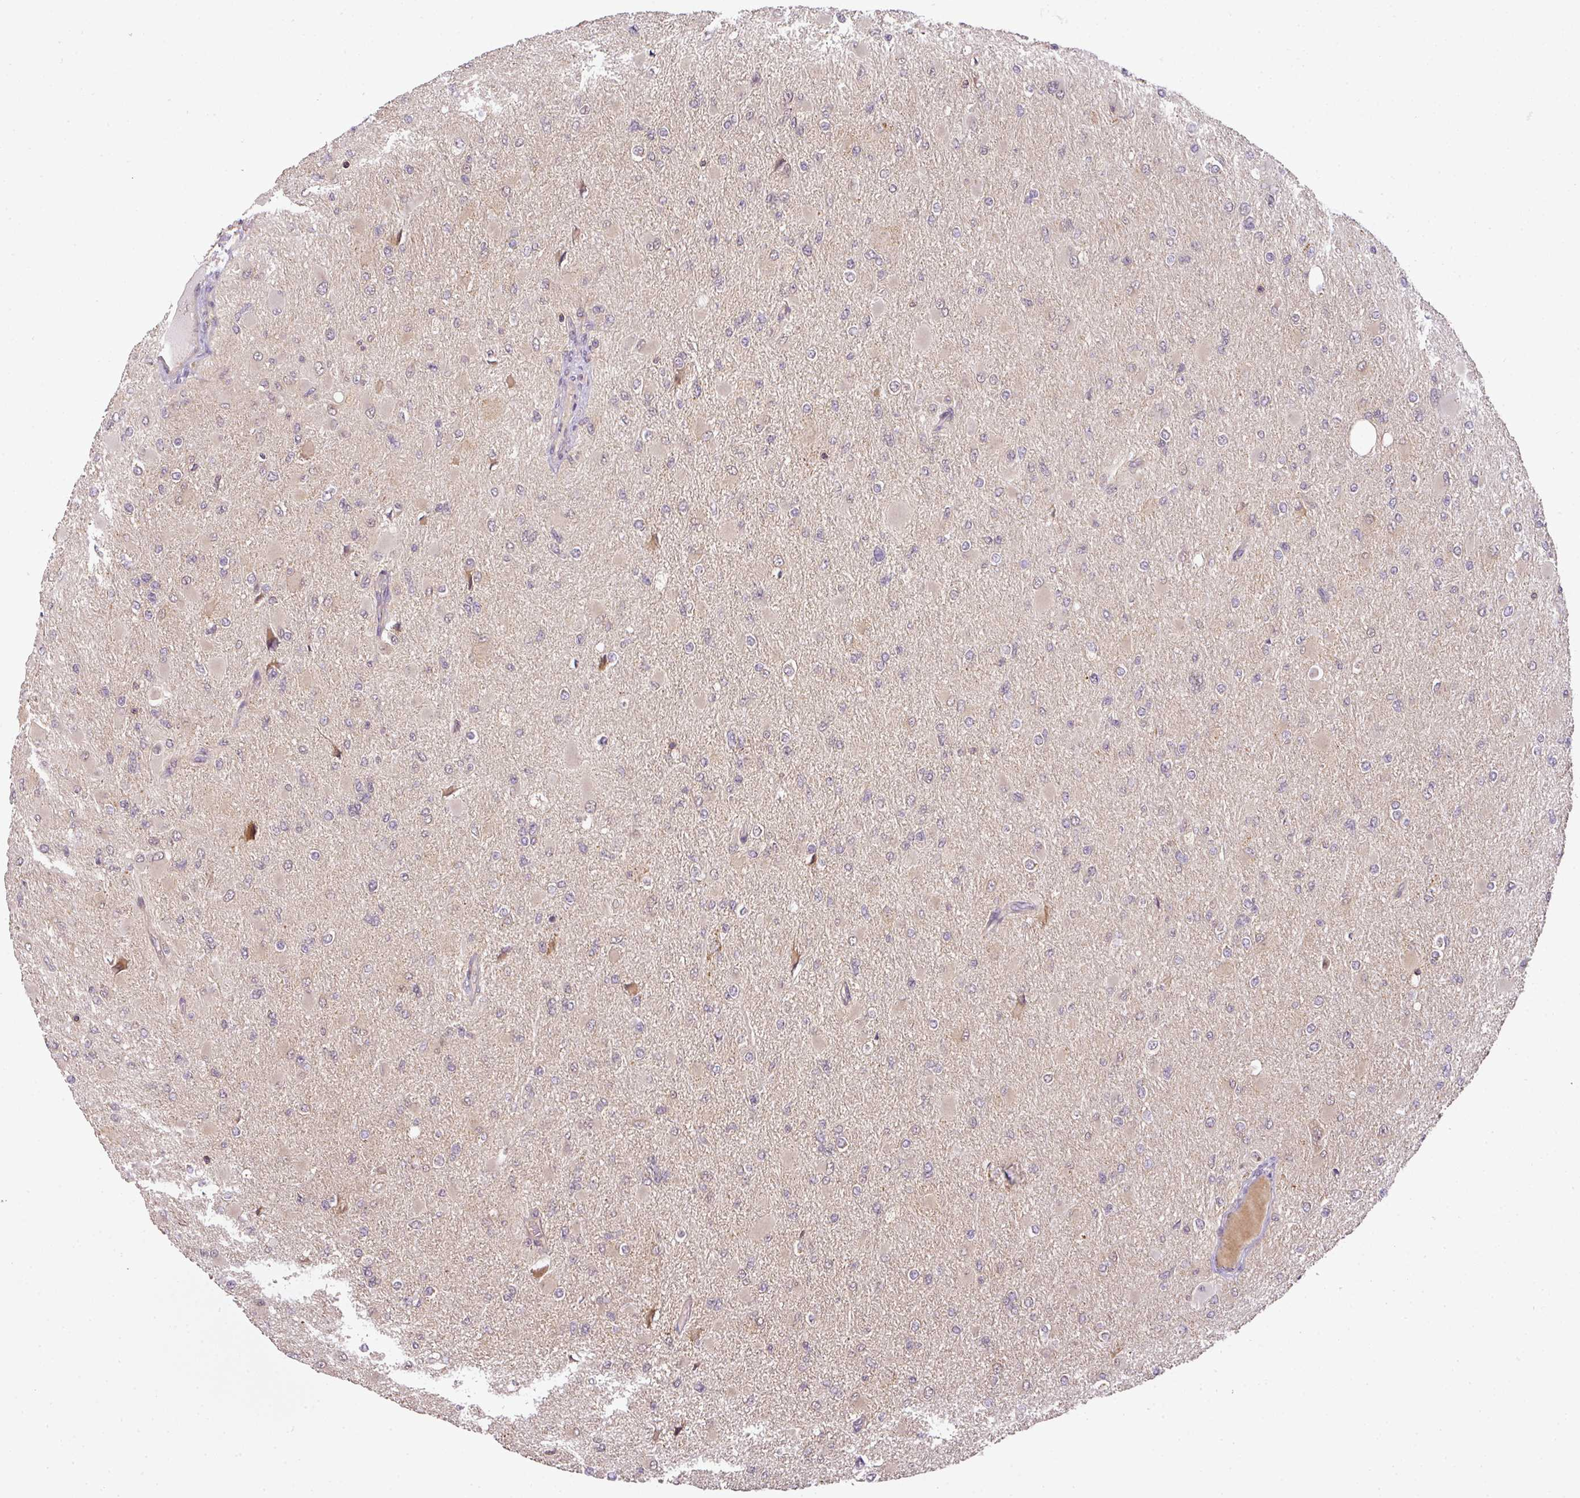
{"staining": {"intensity": "negative", "quantity": "none", "location": "none"}, "tissue": "glioma", "cell_type": "Tumor cells", "image_type": "cancer", "snomed": [{"axis": "morphology", "description": "Glioma, malignant, High grade"}, {"axis": "topography", "description": "Cerebral cortex"}], "caption": "This is a photomicrograph of IHC staining of malignant glioma (high-grade), which shows no positivity in tumor cells.", "gene": "TCL1B", "patient": {"sex": "female", "age": 36}}